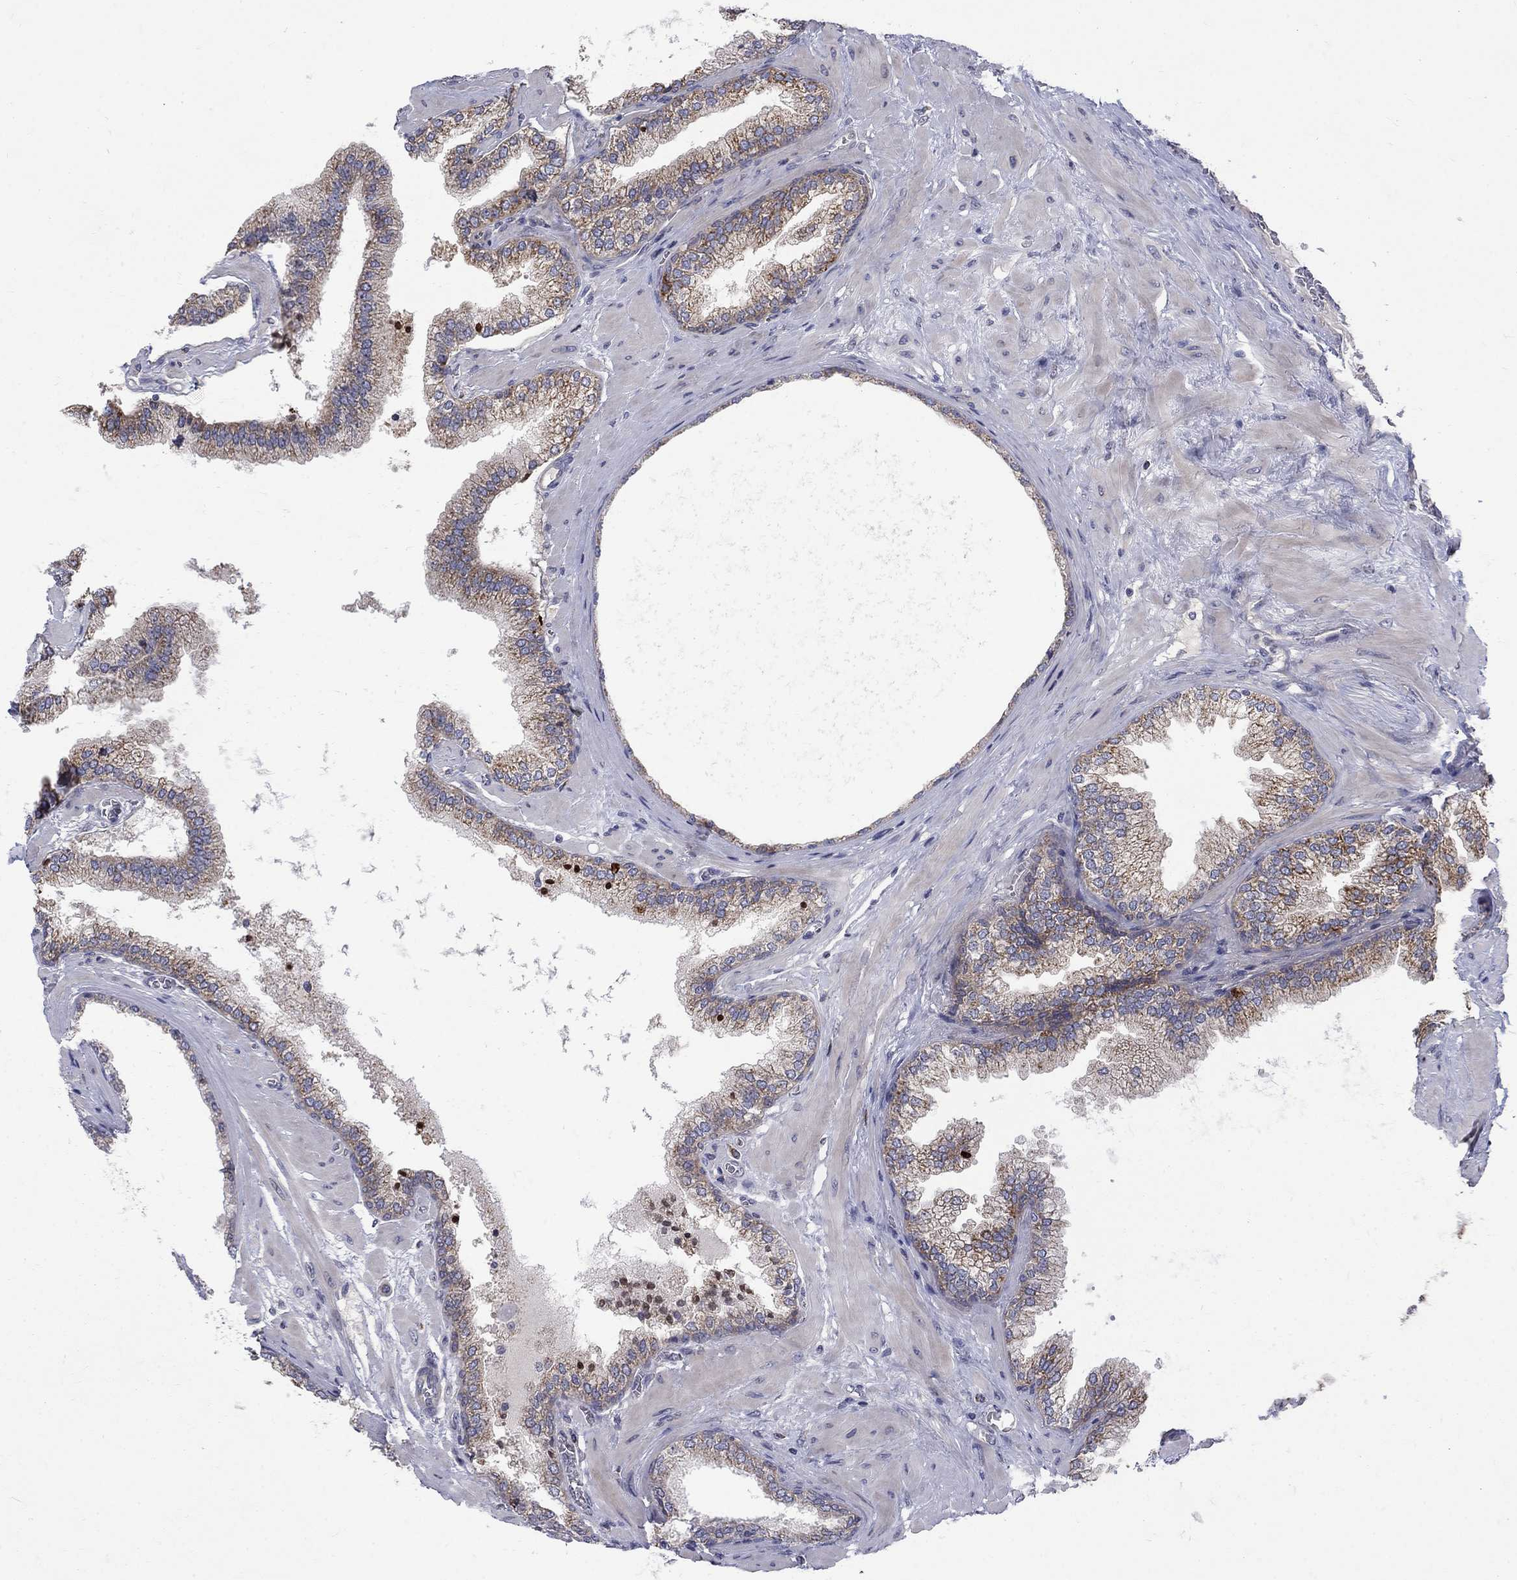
{"staining": {"intensity": "weak", "quantity": "25%-75%", "location": "cytoplasmic/membranous"}, "tissue": "prostate cancer", "cell_type": "Tumor cells", "image_type": "cancer", "snomed": [{"axis": "morphology", "description": "Adenocarcinoma, Low grade"}, {"axis": "topography", "description": "Prostate"}], "caption": "Immunohistochemistry (IHC) of human low-grade adenocarcinoma (prostate) shows low levels of weak cytoplasmic/membranous staining in approximately 25%-75% of tumor cells.", "gene": "SH2B1", "patient": {"sex": "male", "age": 72}}